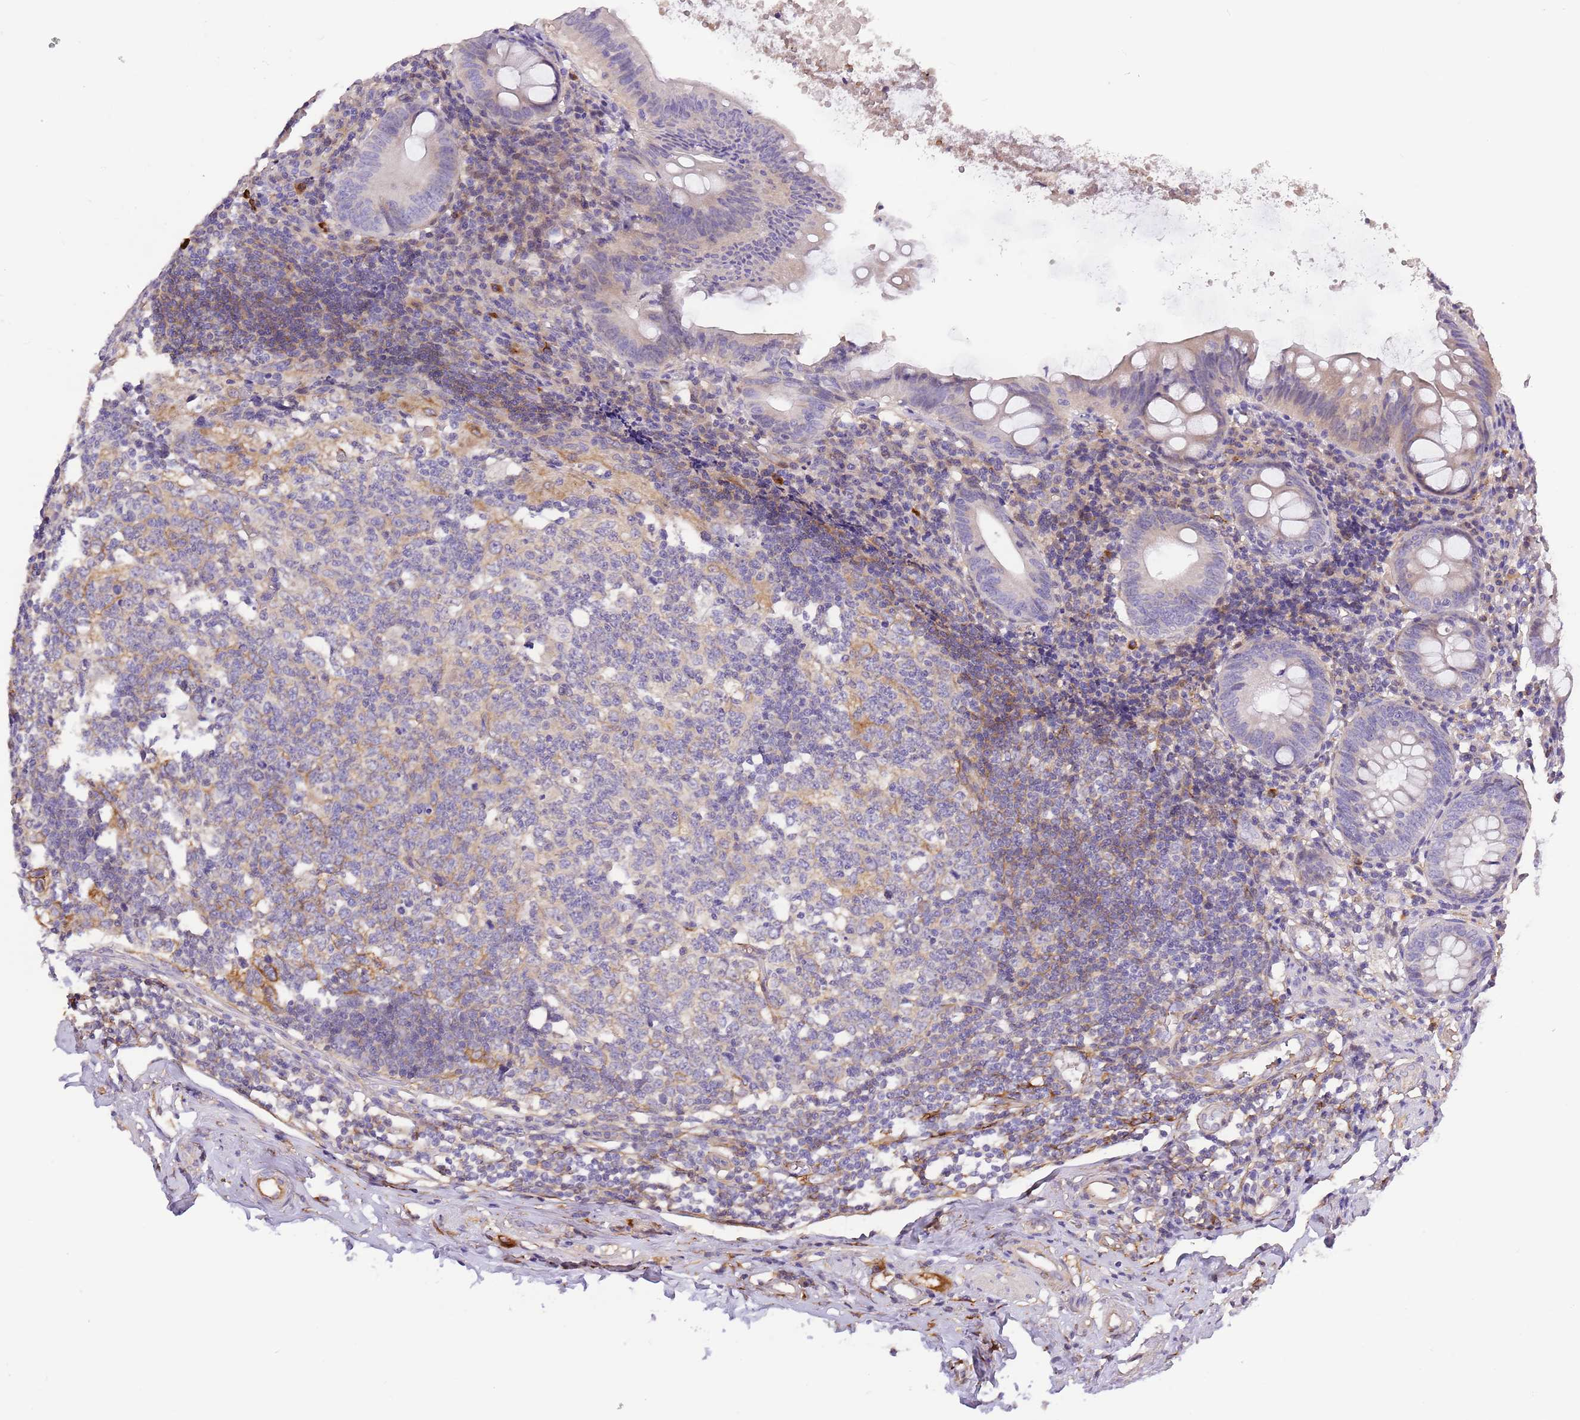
{"staining": {"intensity": "weak", "quantity": "<25%", "location": "cytoplasmic/membranous"}, "tissue": "appendix", "cell_type": "Glandular cells", "image_type": "normal", "snomed": [{"axis": "morphology", "description": "Normal tissue, NOS"}, {"axis": "topography", "description": "Appendix"}], "caption": "The micrograph exhibits no significant expression in glandular cells of appendix. (DAB (3,3'-diaminobenzidine) IHC visualized using brightfield microscopy, high magnification).", "gene": "RFK", "patient": {"sex": "female", "age": 54}}